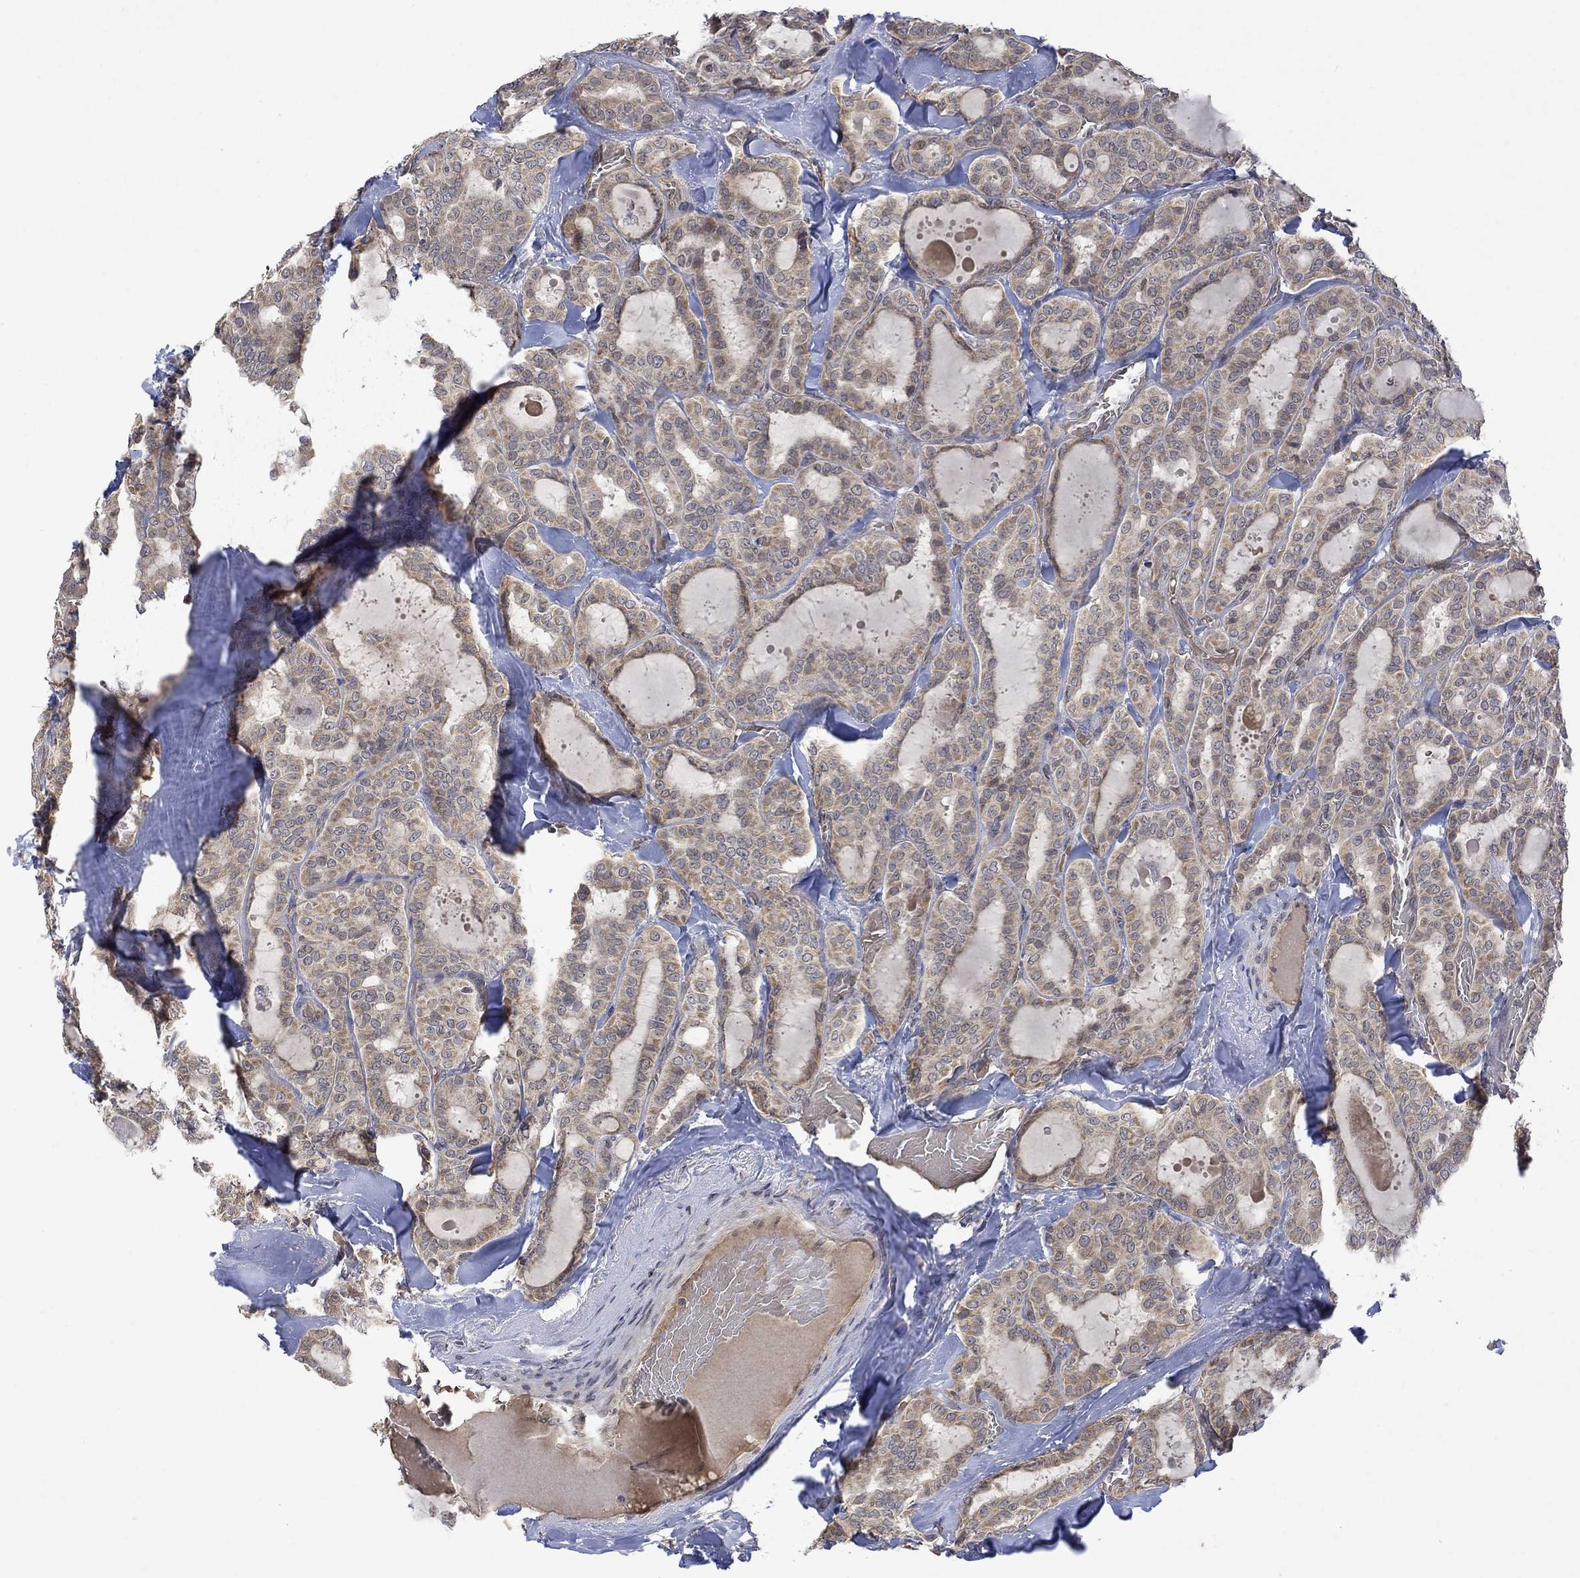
{"staining": {"intensity": "weak", "quantity": ">75%", "location": "cytoplasmic/membranous"}, "tissue": "thyroid cancer", "cell_type": "Tumor cells", "image_type": "cancer", "snomed": [{"axis": "morphology", "description": "Papillary adenocarcinoma, NOS"}, {"axis": "topography", "description": "Thyroid gland"}], "caption": "IHC of human thyroid cancer (papillary adenocarcinoma) demonstrates low levels of weak cytoplasmic/membranous staining in approximately >75% of tumor cells.", "gene": "GRIN2D", "patient": {"sex": "female", "age": 39}}